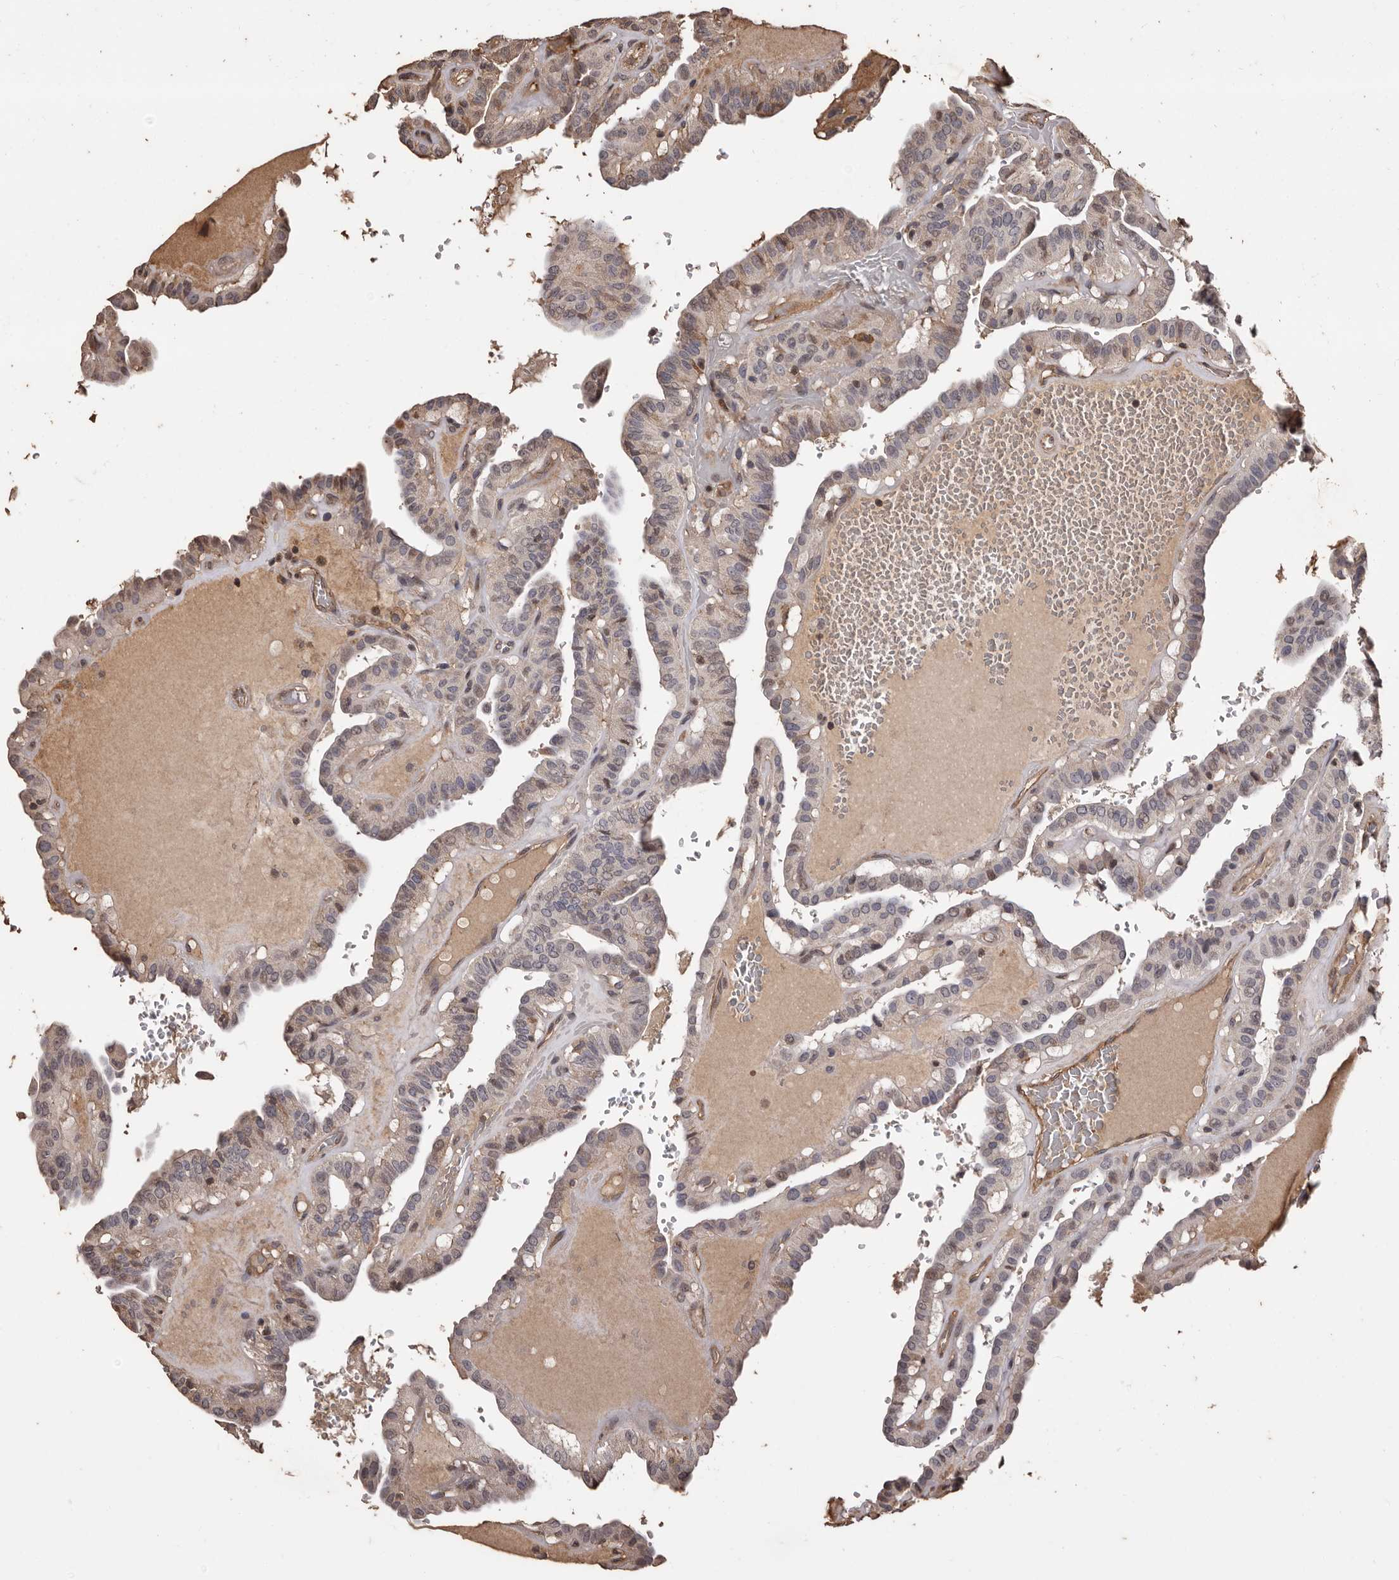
{"staining": {"intensity": "weak", "quantity": "25%-75%", "location": "cytoplasmic/membranous"}, "tissue": "thyroid cancer", "cell_type": "Tumor cells", "image_type": "cancer", "snomed": [{"axis": "morphology", "description": "Papillary adenocarcinoma, NOS"}, {"axis": "topography", "description": "Thyroid gland"}], "caption": "Weak cytoplasmic/membranous expression is appreciated in about 25%-75% of tumor cells in thyroid papillary adenocarcinoma. (Stains: DAB in brown, nuclei in blue, Microscopy: brightfield microscopy at high magnification).", "gene": "NAV1", "patient": {"sex": "male", "age": 77}}